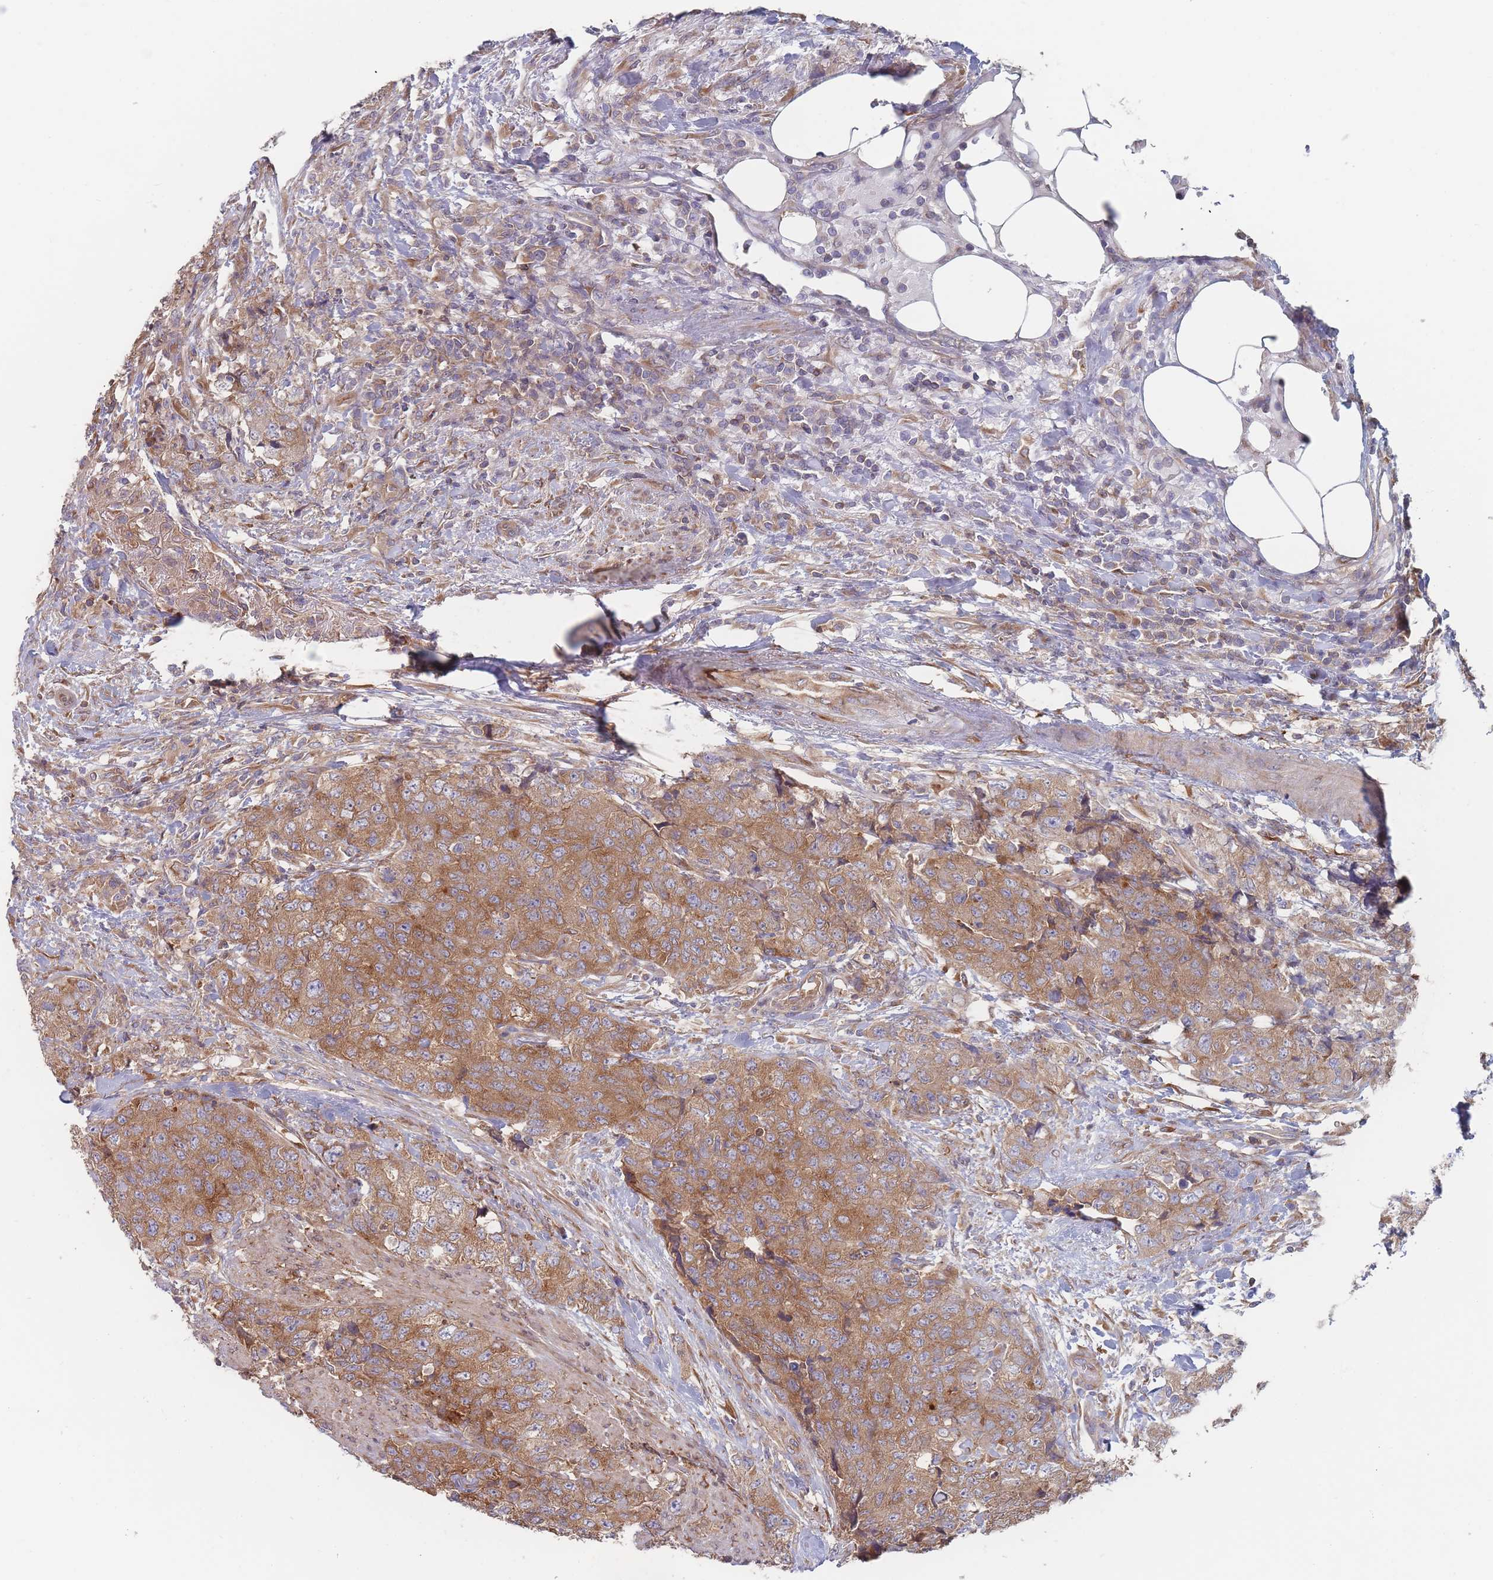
{"staining": {"intensity": "moderate", "quantity": ">75%", "location": "cytoplasmic/membranous"}, "tissue": "urothelial cancer", "cell_type": "Tumor cells", "image_type": "cancer", "snomed": [{"axis": "morphology", "description": "Urothelial carcinoma, High grade"}, {"axis": "topography", "description": "Urinary bladder"}], "caption": "About >75% of tumor cells in human urothelial cancer reveal moderate cytoplasmic/membranous protein positivity as visualized by brown immunohistochemical staining.", "gene": "KDSR", "patient": {"sex": "female", "age": 78}}